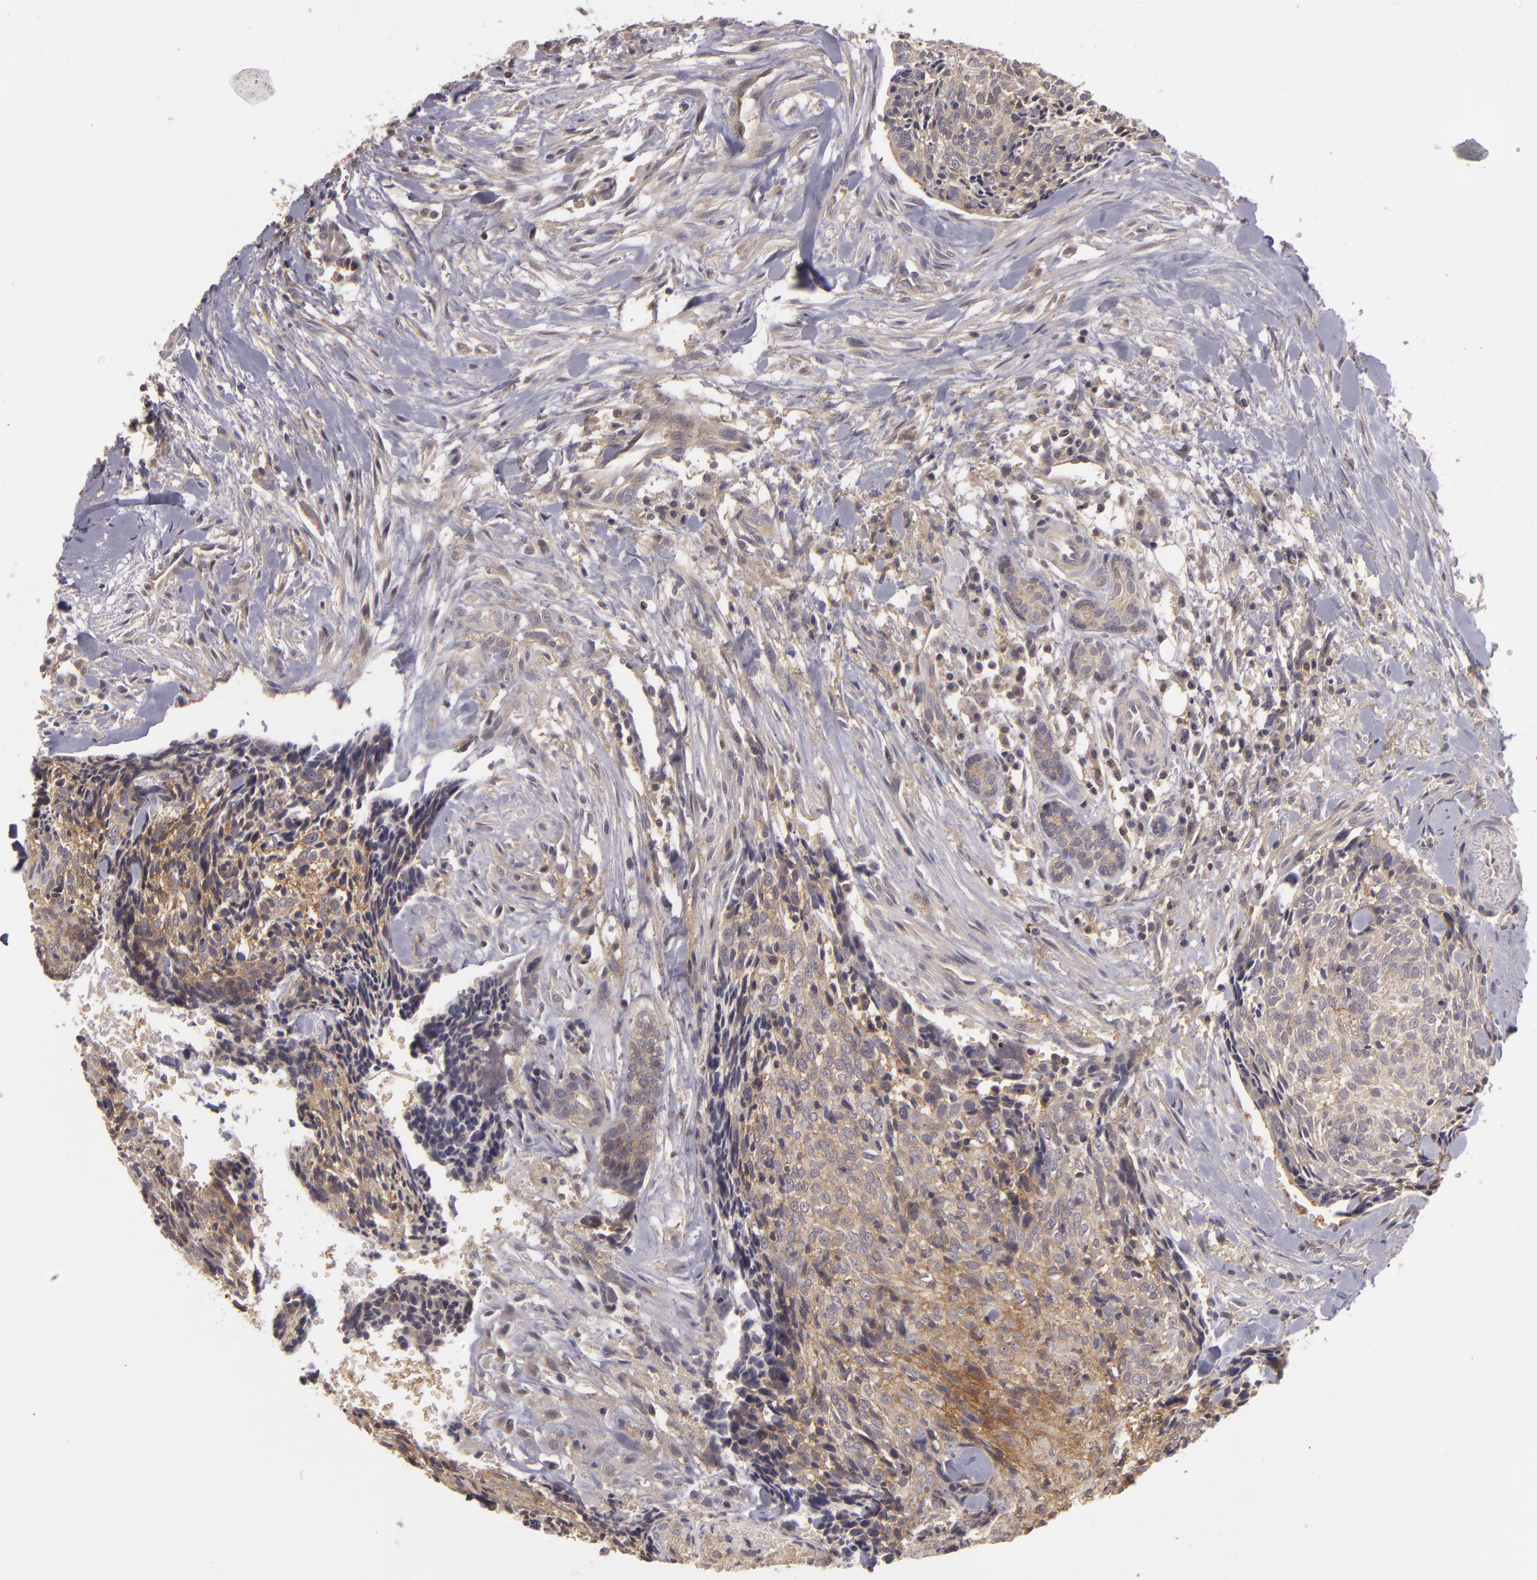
{"staining": {"intensity": "weak", "quantity": ">75%", "location": "cytoplasmic/membranous"}, "tissue": "head and neck cancer", "cell_type": "Tumor cells", "image_type": "cancer", "snomed": [{"axis": "morphology", "description": "Squamous cell carcinoma, NOS"}, {"axis": "topography", "description": "Salivary gland"}, {"axis": "topography", "description": "Head-Neck"}], "caption": "Immunohistochemical staining of squamous cell carcinoma (head and neck) demonstrates low levels of weak cytoplasmic/membranous positivity in about >75% of tumor cells.", "gene": "HRAS", "patient": {"sex": "male", "age": 70}}